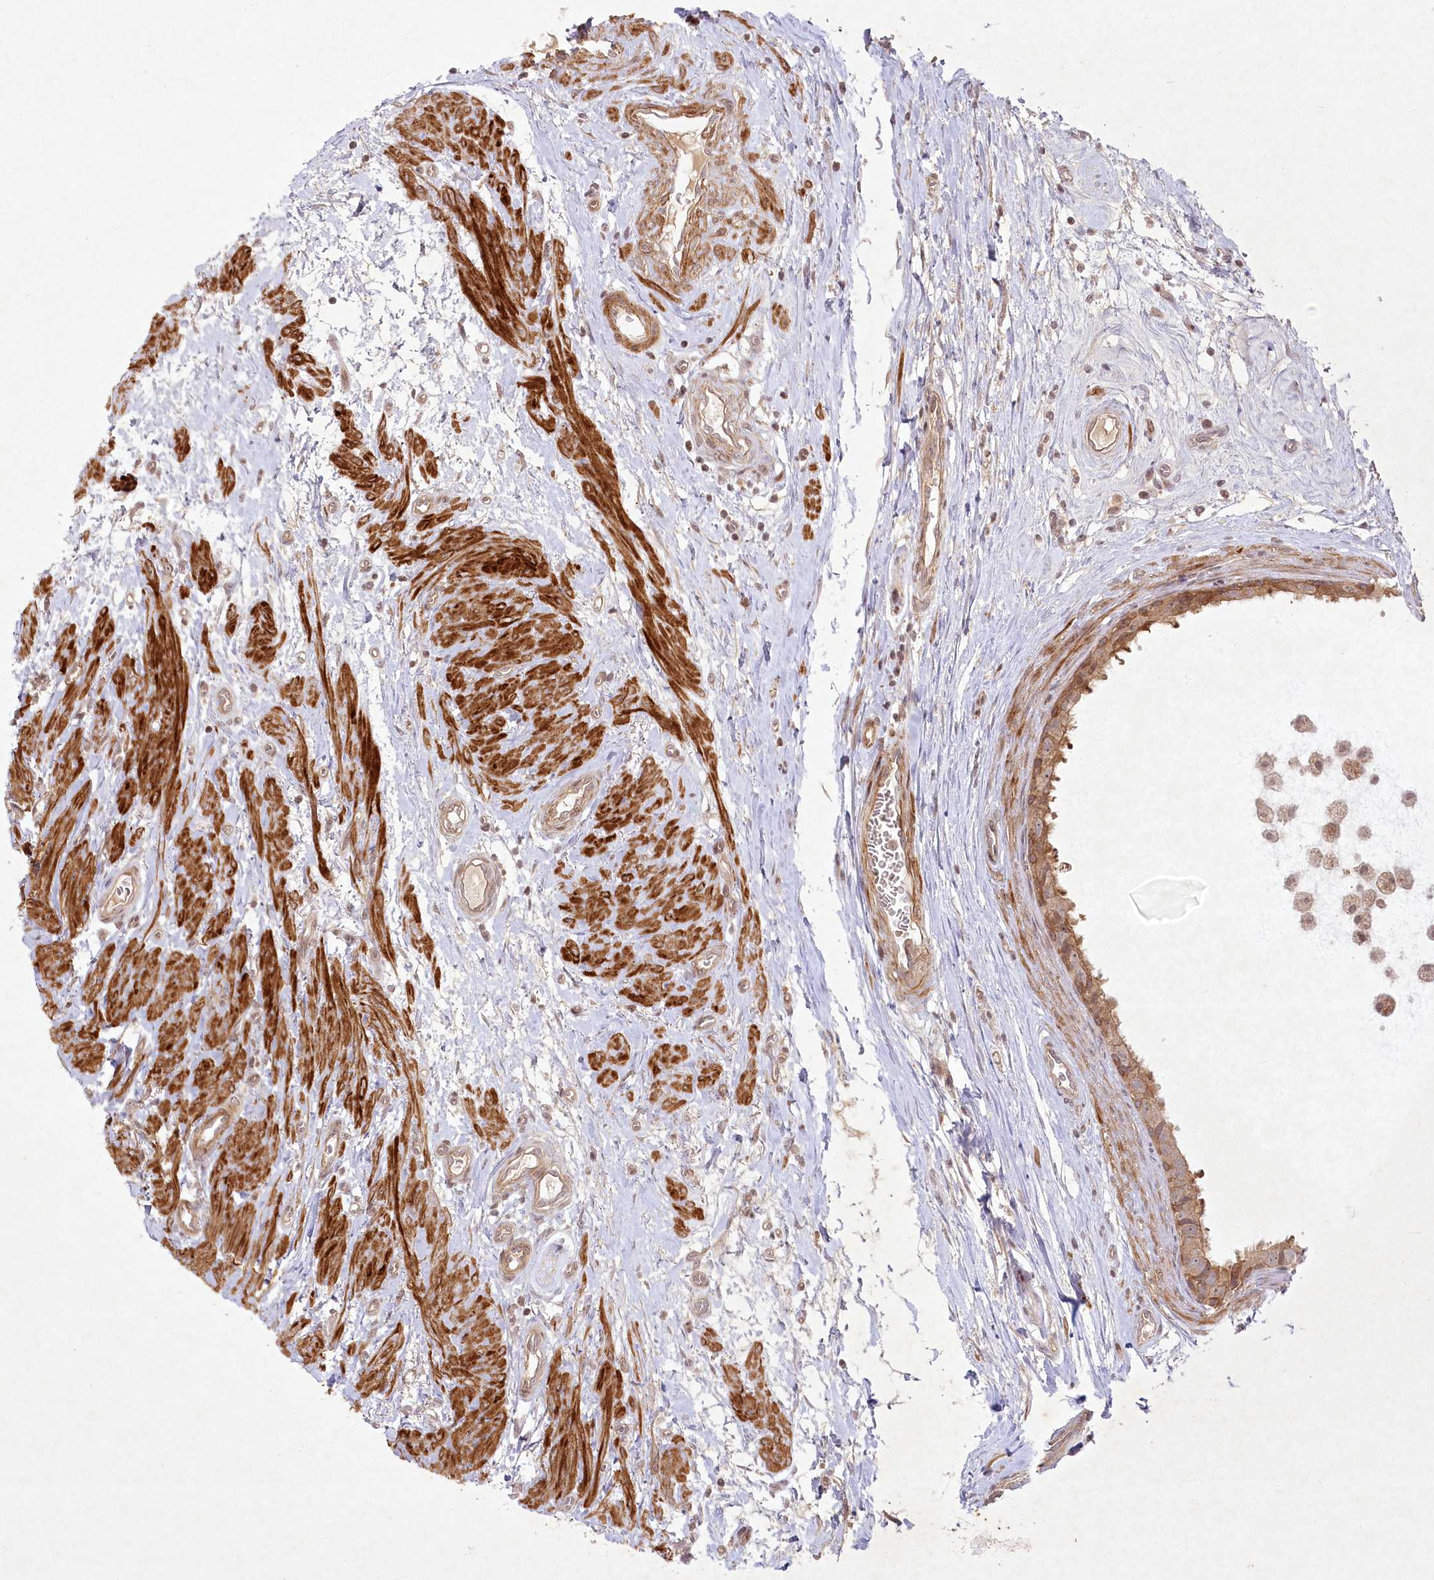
{"staining": {"intensity": "moderate", "quantity": ">75%", "location": "cytoplasmic/membranous"}, "tissue": "epididymis", "cell_type": "Glandular cells", "image_type": "normal", "snomed": [{"axis": "morphology", "description": "Normal tissue, NOS"}, {"axis": "morphology", "description": "Inflammation, NOS"}, {"axis": "topography", "description": "Epididymis"}], "caption": "High-magnification brightfield microscopy of unremarkable epididymis stained with DAB (3,3'-diaminobenzidine) (brown) and counterstained with hematoxylin (blue). glandular cells exhibit moderate cytoplasmic/membranous positivity is seen in about>75% of cells.", "gene": "SH2D3A", "patient": {"sex": "male", "age": 85}}